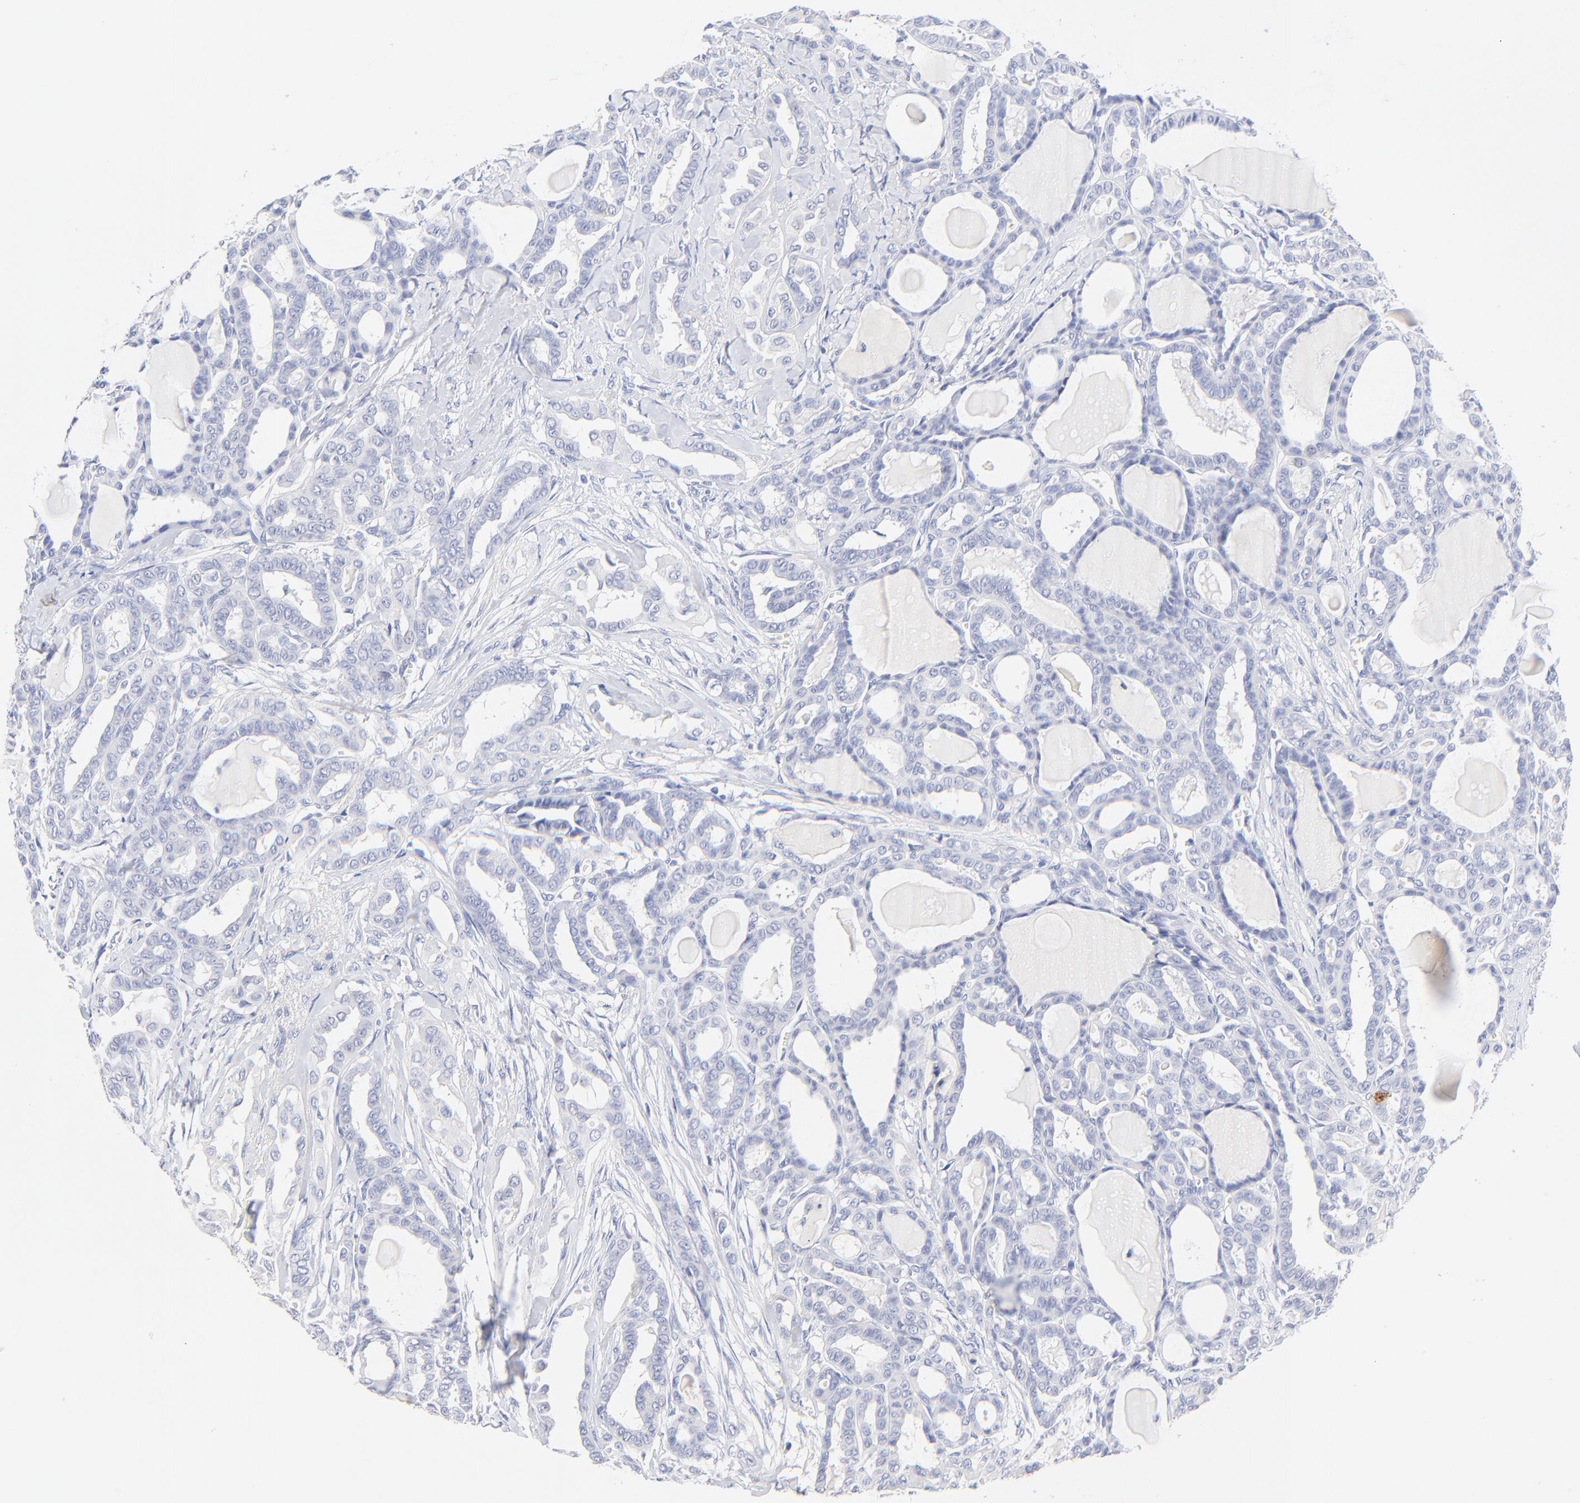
{"staining": {"intensity": "negative", "quantity": "none", "location": "none"}, "tissue": "thyroid cancer", "cell_type": "Tumor cells", "image_type": "cancer", "snomed": [{"axis": "morphology", "description": "Carcinoma, NOS"}, {"axis": "topography", "description": "Thyroid gland"}], "caption": "Thyroid carcinoma was stained to show a protein in brown. There is no significant staining in tumor cells.", "gene": "SULT4A1", "patient": {"sex": "female", "age": 91}}